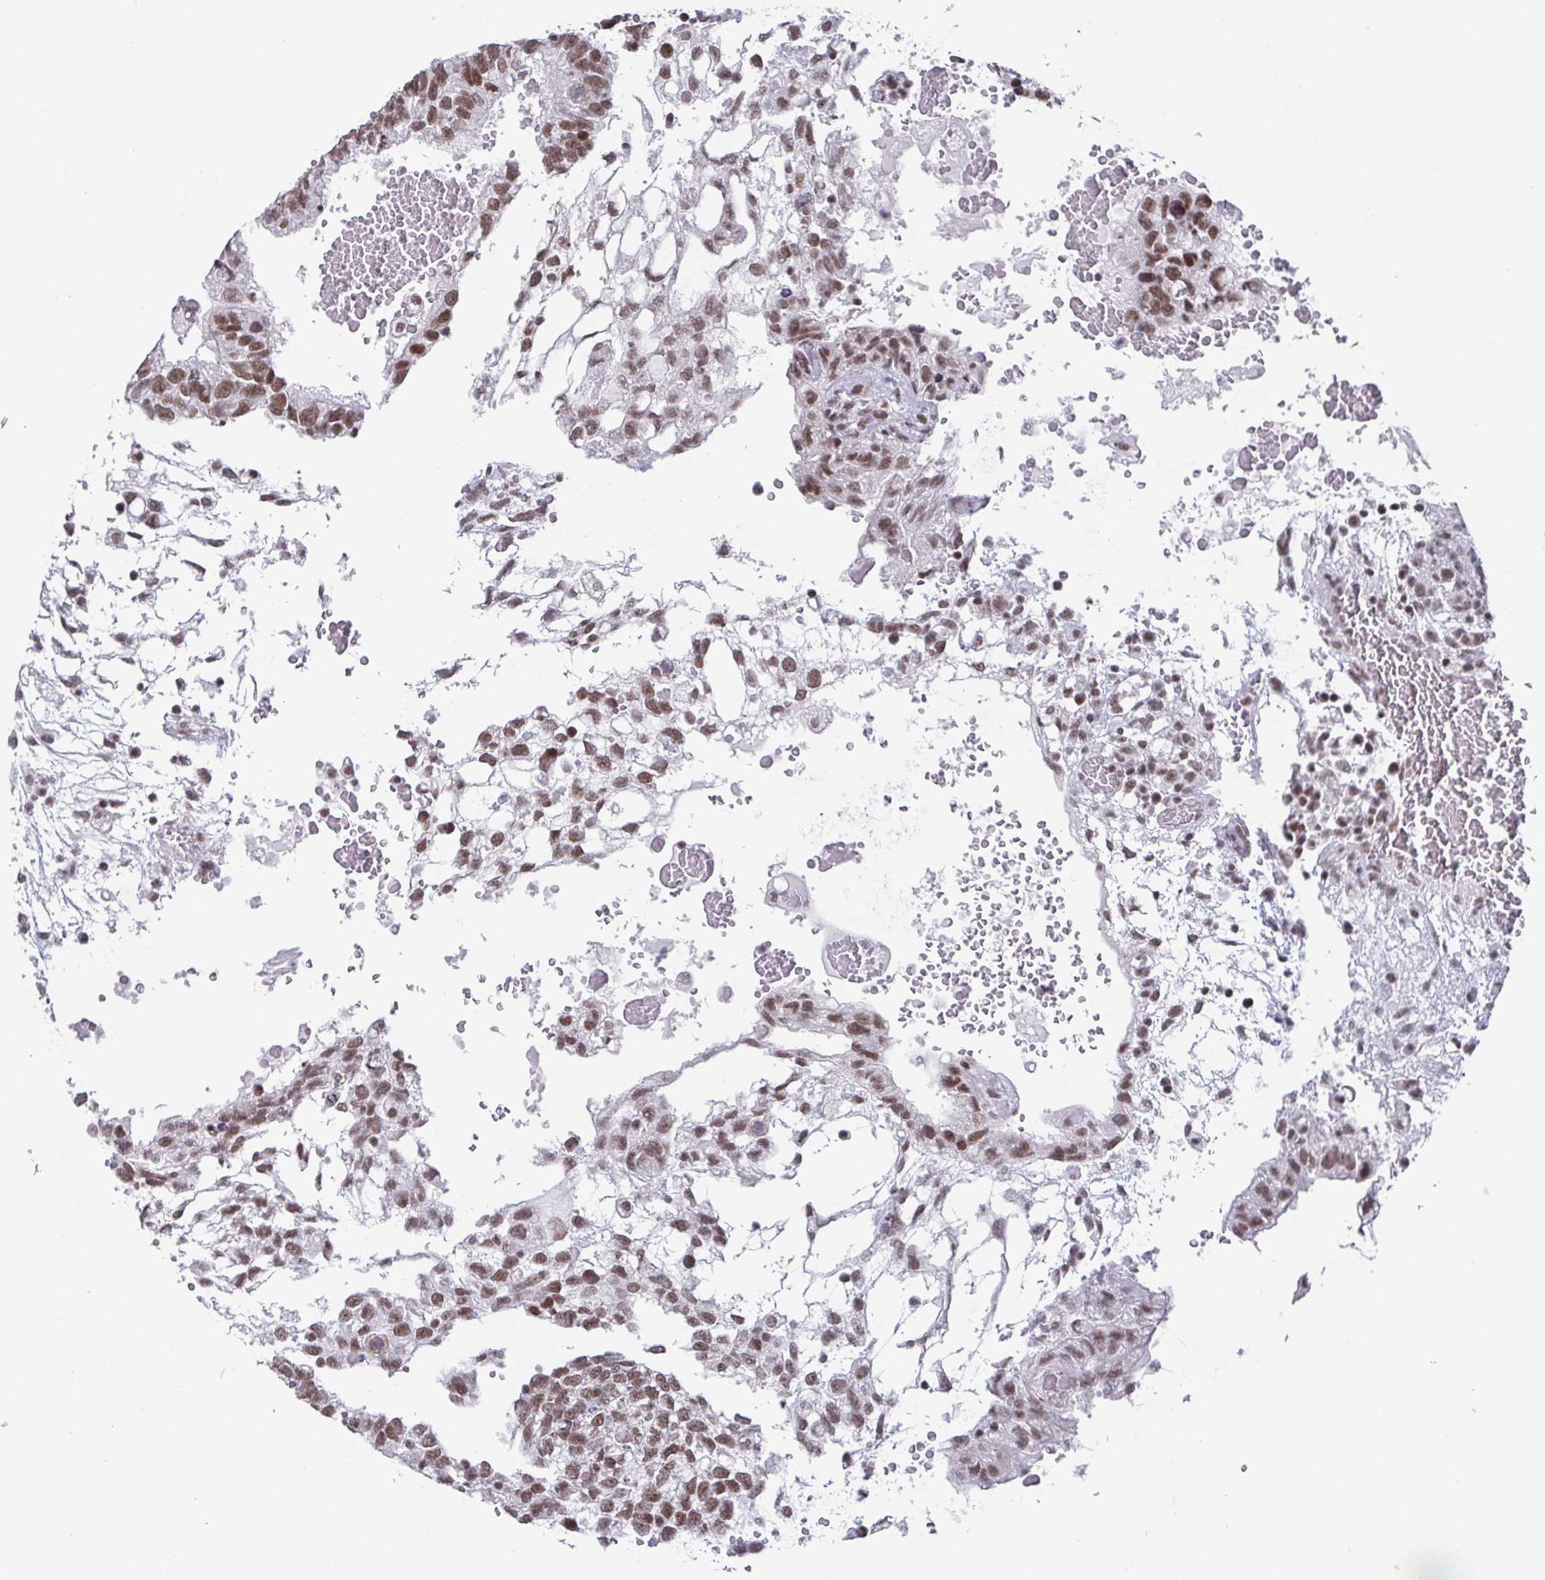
{"staining": {"intensity": "moderate", "quantity": ">75%", "location": "nuclear"}, "tissue": "testis cancer", "cell_type": "Tumor cells", "image_type": "cancer", "snomed": [{"axis": "morphology", "description": "Carcinoma, Embryonal, NOS"}, {"axis": "topography", "description": "Testis"}], "caption": "Human embryonal carcinoma (testis) stained with a protein marker displays moderate staining in tumor cells.", "gene": "CTCF", "patient": {"sex": "male", "age": 32}}